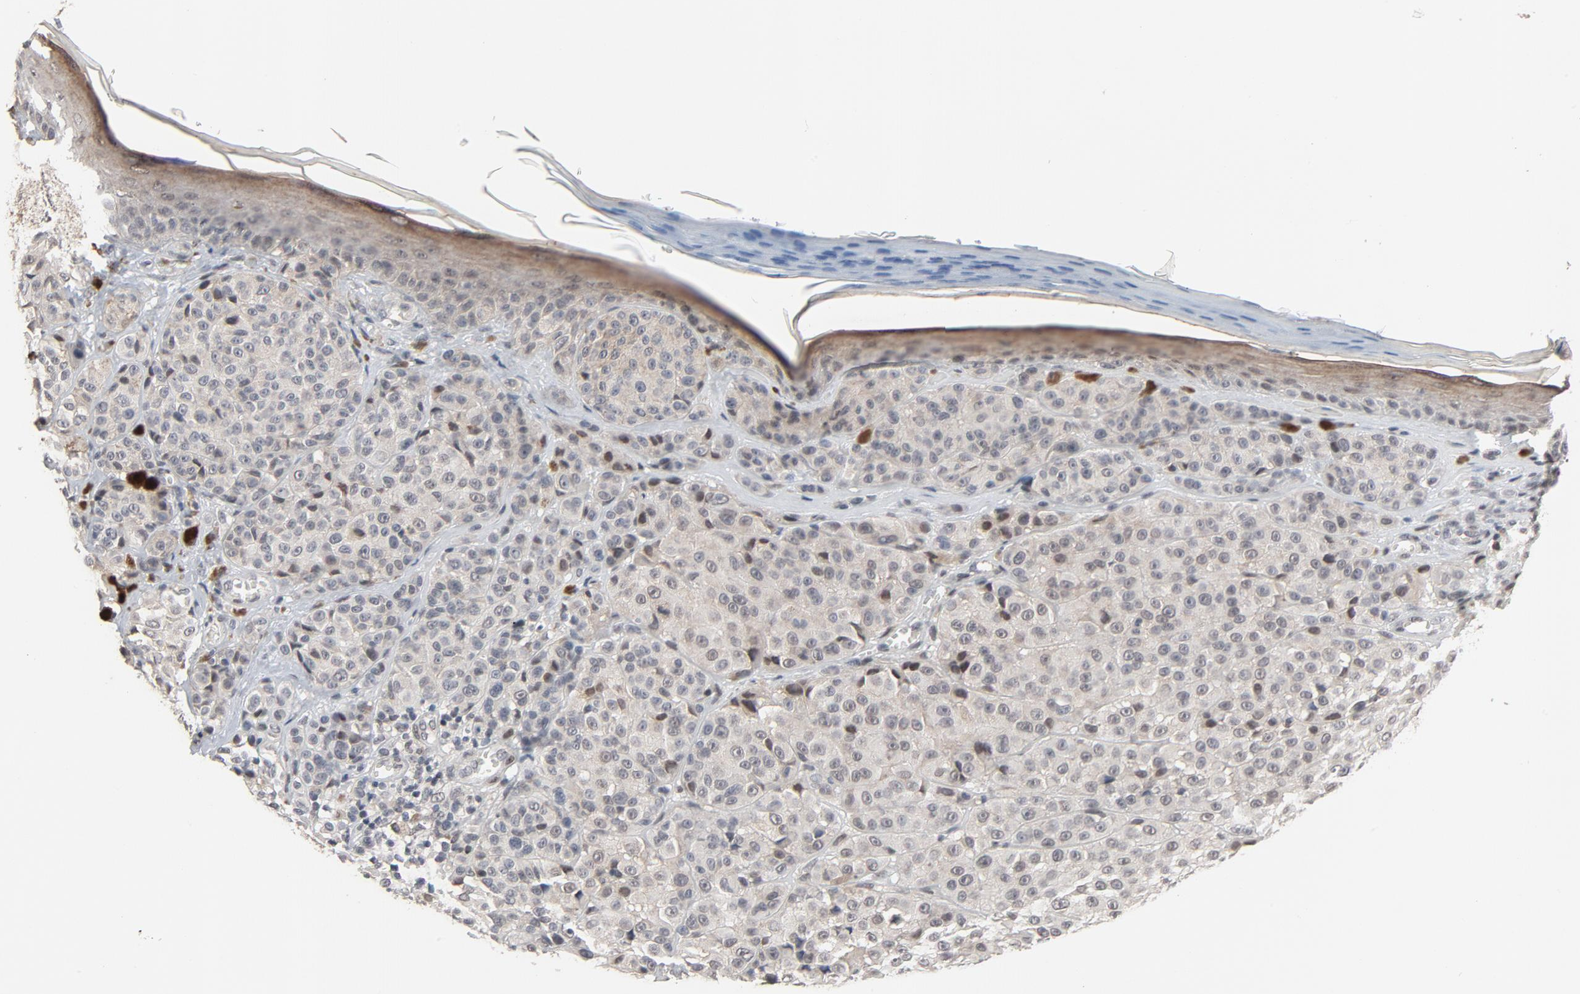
{"staining": {"intensity": "weak", "quantity": ">75%", "location": "cytoplasmic/membranous"}, "tissue": "melanoma", "cell_type": "Tumor cells", "image_type": "cancer", "snomed": [{"axis": "morphology", "description": "Malignant melanoma, NOS"}, {"axis": "topography", "description": "Skin"}], "caption": "Immunohistochemical staining of malignant melanoma demonstrates low levels of weak cytoplasmic/membranous expression in approximately >75% of tumor cells. (IHC, brightfield microscopy, high magnification).", "gene": "MT3", "patient": {"sex": "female", "age": 75}}